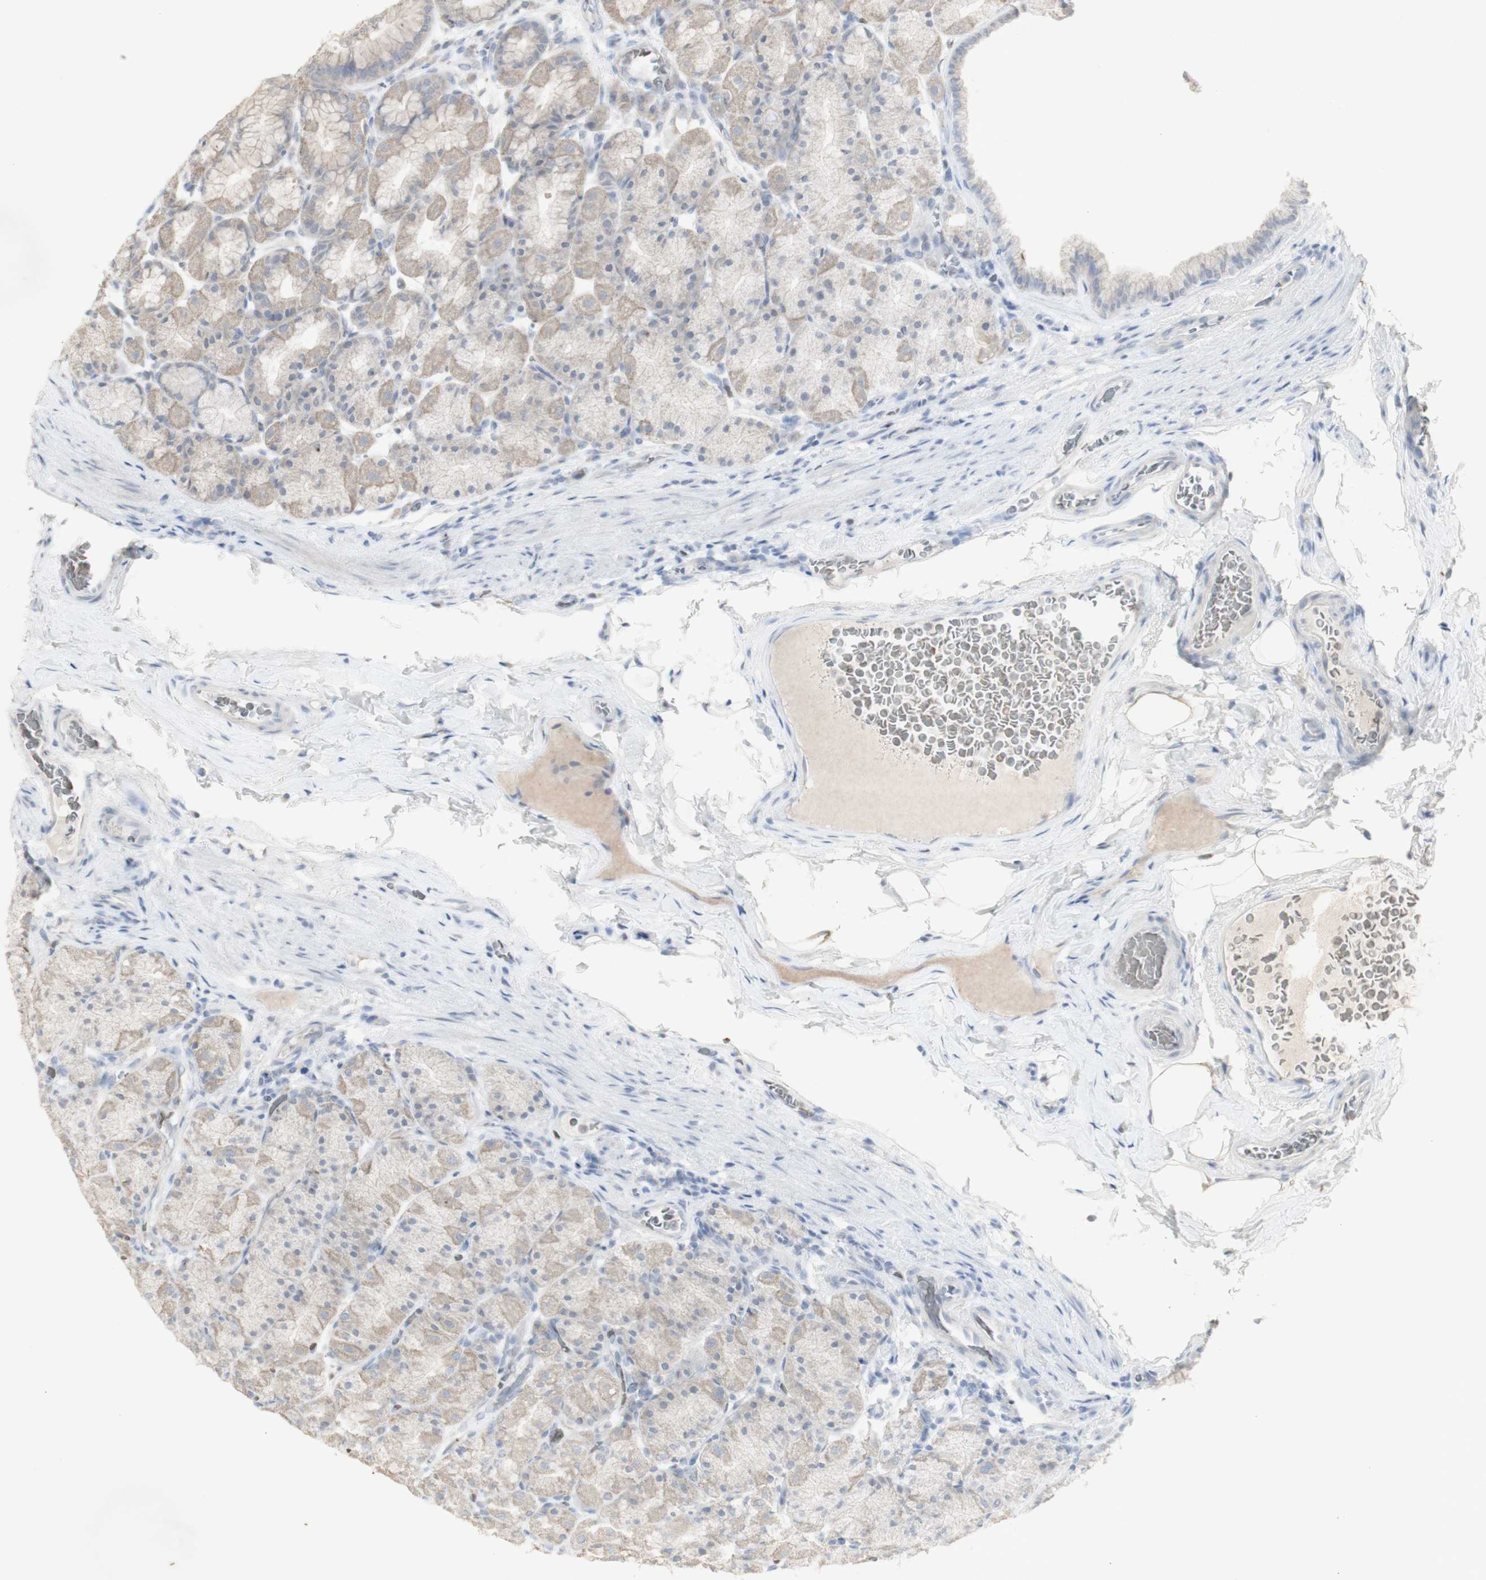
{"staining": {"intensity": "weak", "quantity": ">75%", "location": "cytoplasmic/membranous"}, "tissue": "stomach", "cell_type": "Glandular cells", "image_type": "normal", "snomed": [{"axis": "morphology", "description": "Normal tissue, NOS"}, {"axis": "topography", "description": "Stomach, upper"}], "caption": "Brown immunohistochemical staining in benign stomach reveals weak cytoplasmic/membranous expression in about >75% of glandular cells.", "gene": "INS", "patient": {"sex": "male", "age": 68}}